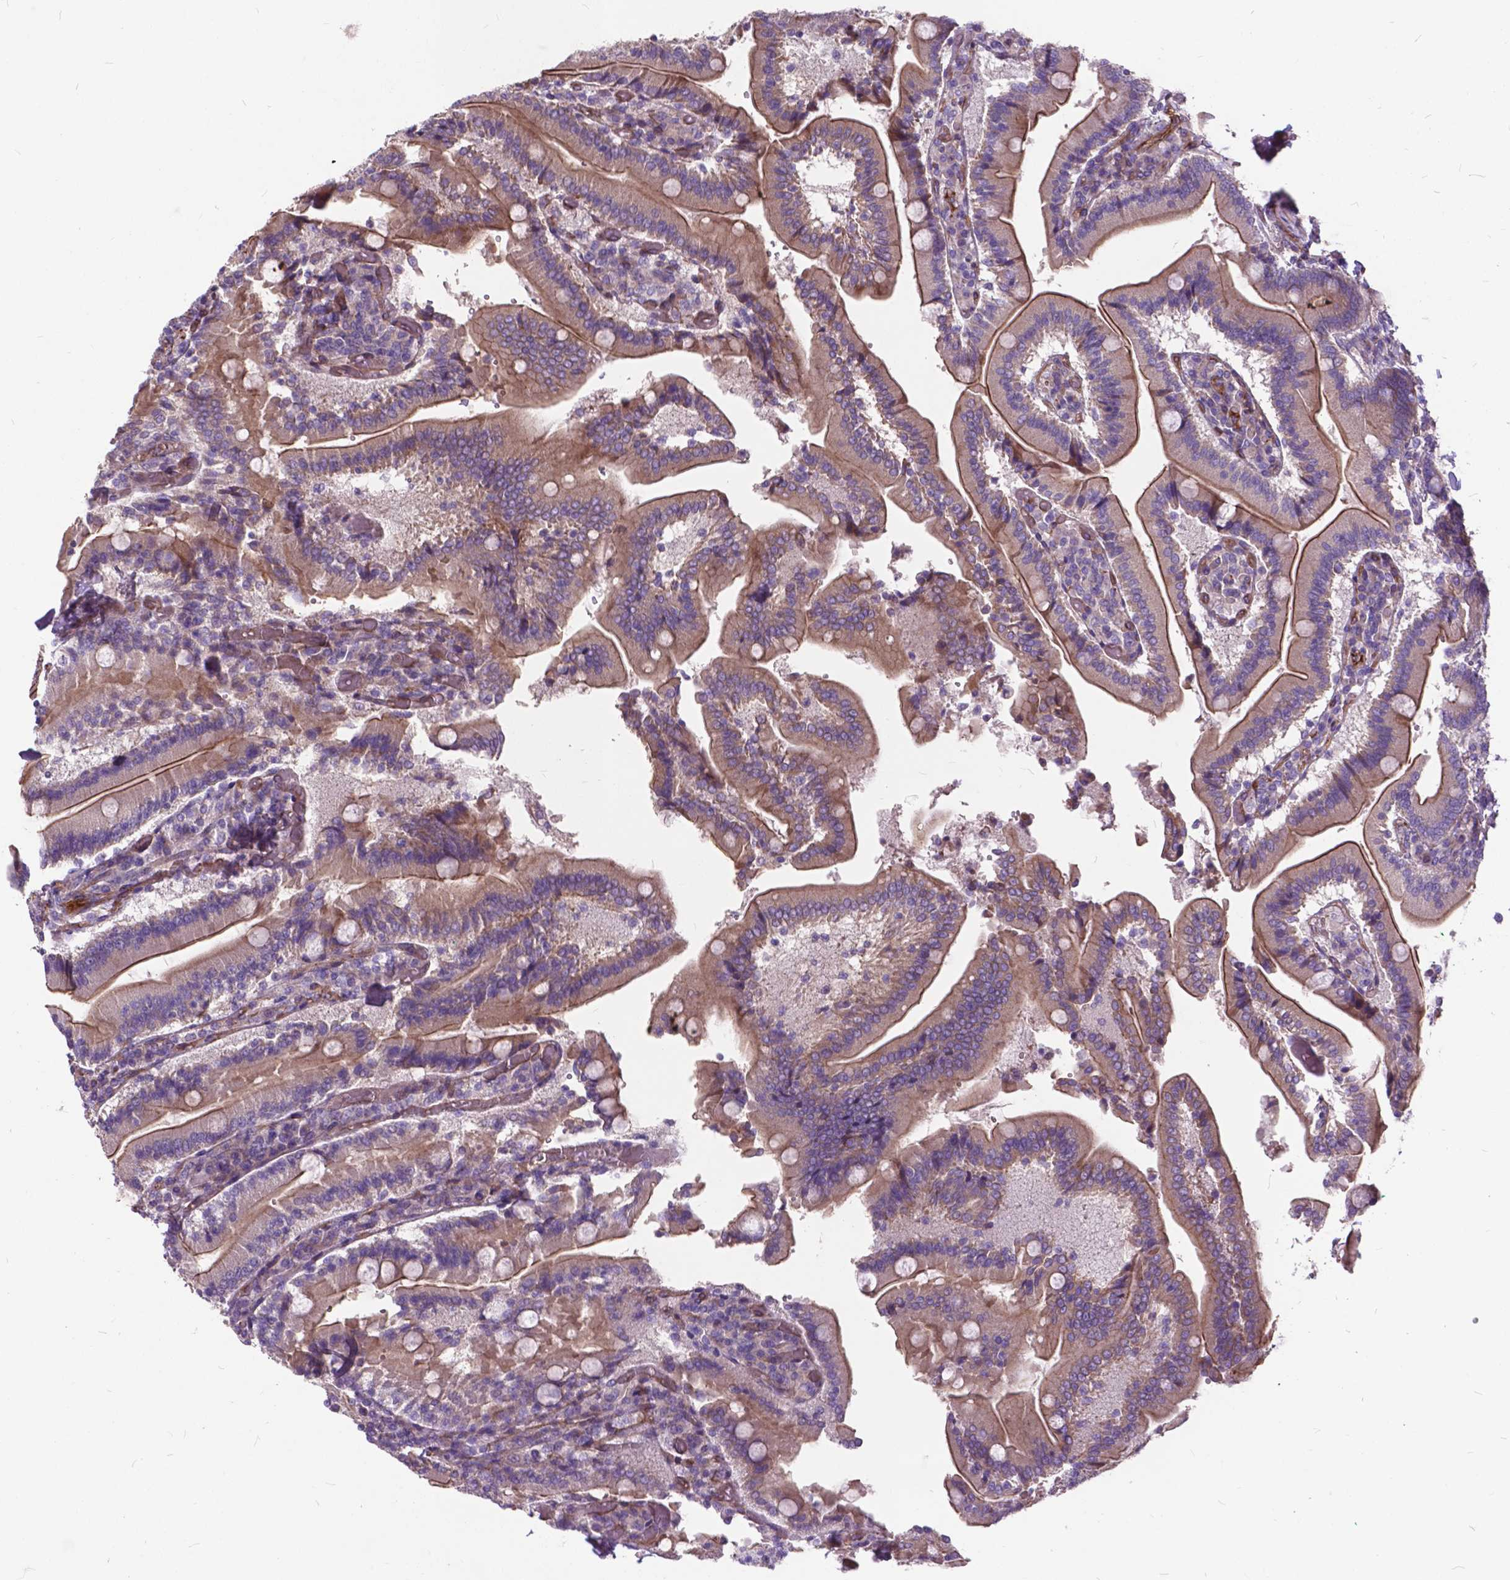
{"staining": {"intensity": "moderate", "quantity": ">75%", "location": "cytoplasmic/membranous"}, "tissue": "duodenum", "cell_type": "Glandular cells", "image_type": "normal", "snomed": [{"axis": "morphology", "description": "Normal tissue, NOS"}, {"axis": "topography", "description": "Duodenum"}], "caption": "Protein staining shows moderate cytoplasmic/membranous expression in about >75% of glandular cells in benign duodenum.", "gene": "FLT4", "patient": {"sex": "female", "age": 62}}